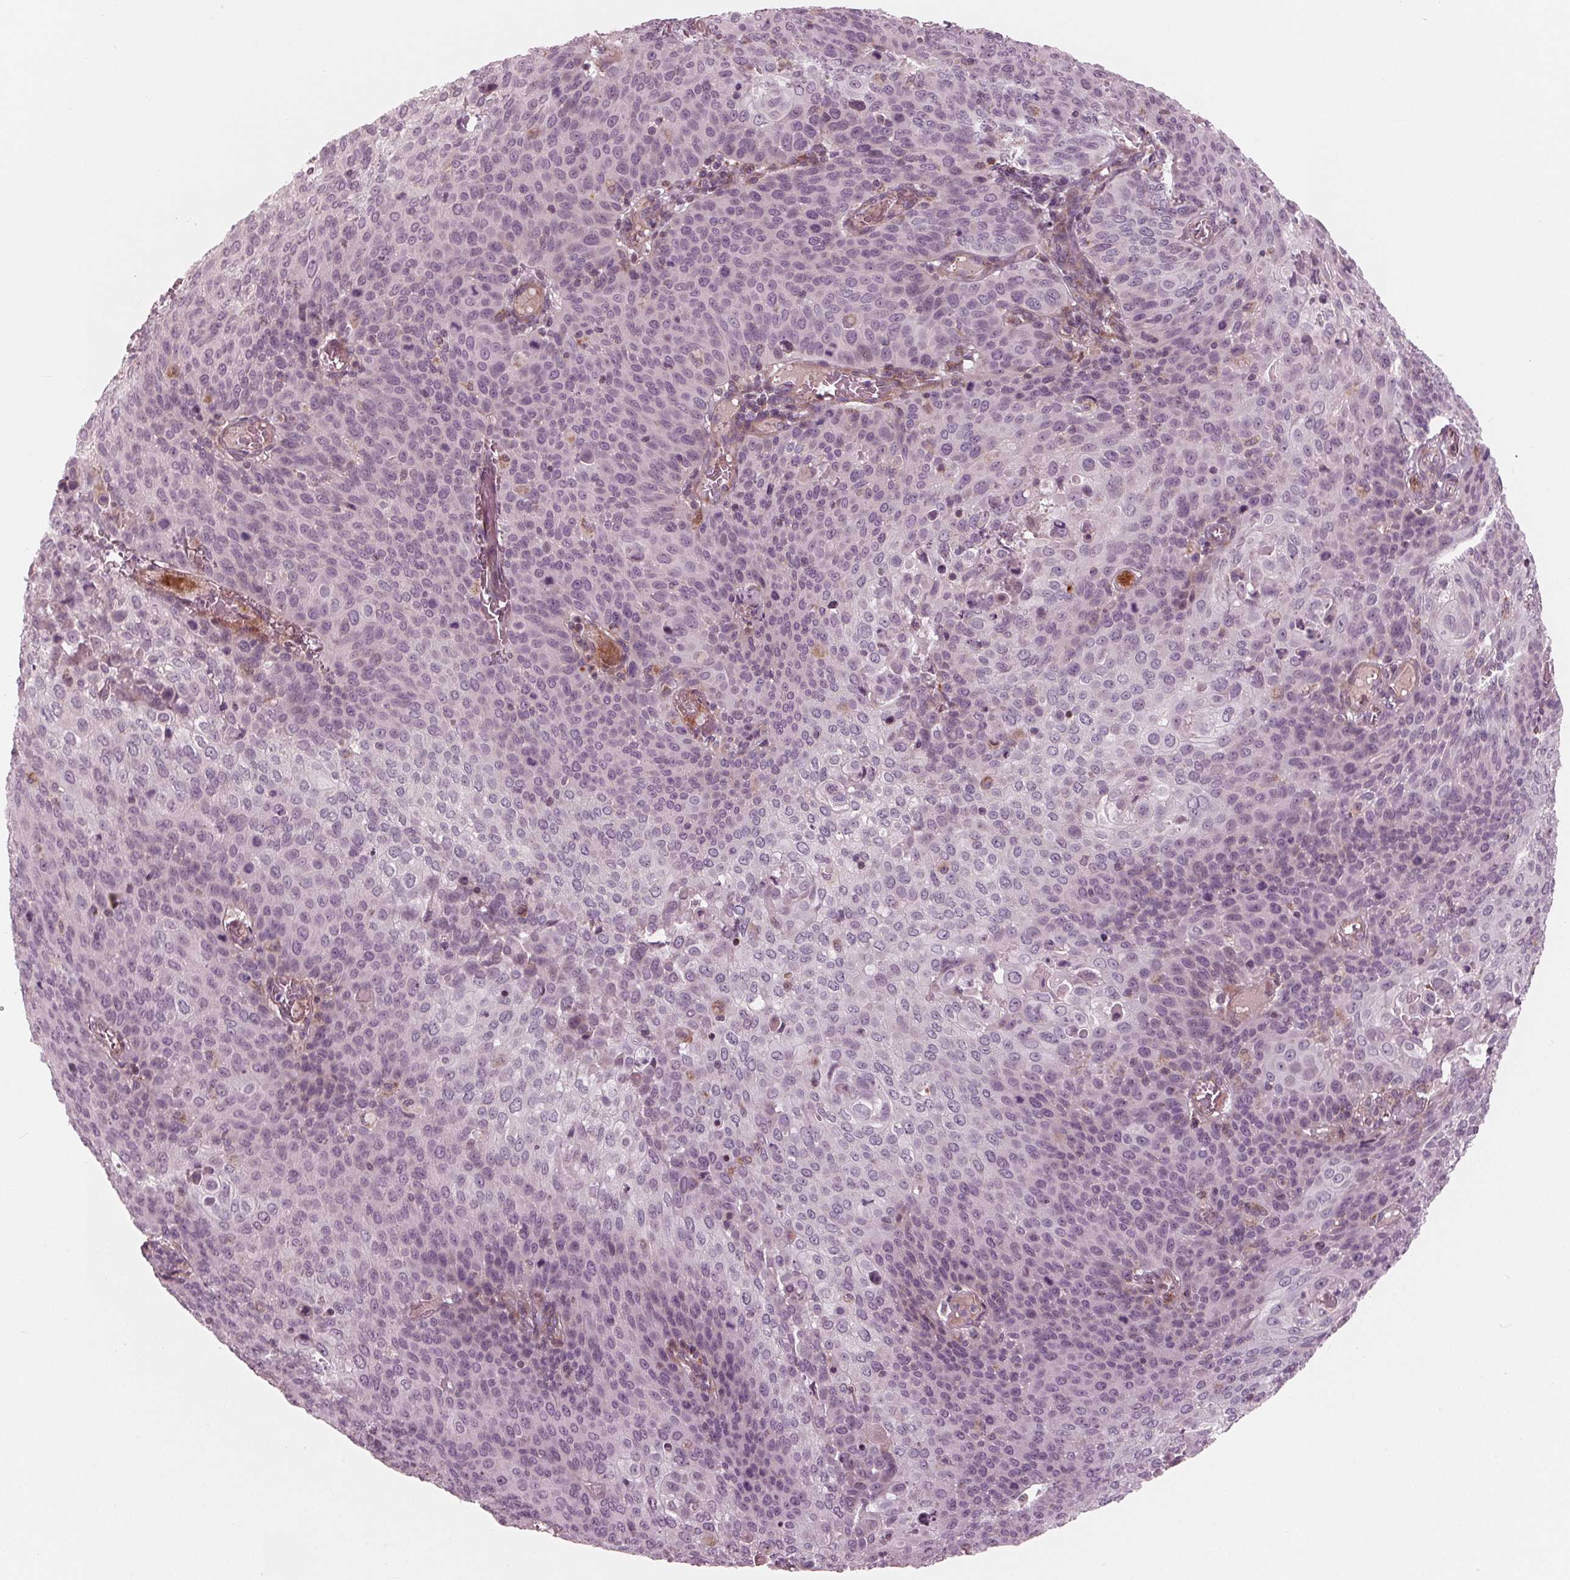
{"staining": {"intensity": "negative", "quantity": "none", "location": "none"}, "tissue": "cervical cancer", "cell_type": "Tumor cells", "image_type": "cancer", "snomed": [{"axis": "morphology", "description": "Squamous cell carcinoma, NOS"}, {"axis": "topography", "description": "Cervix"}], "caption": "This photomicrograph is of cervical squamous cell carcinoma stained with IHC to label a protein in brown with the nuclei are counter-stained blue. There is no expression in tumor cells.", "gene": "DCAF4L2", "patient": {"sex": "female", "age": 65}}